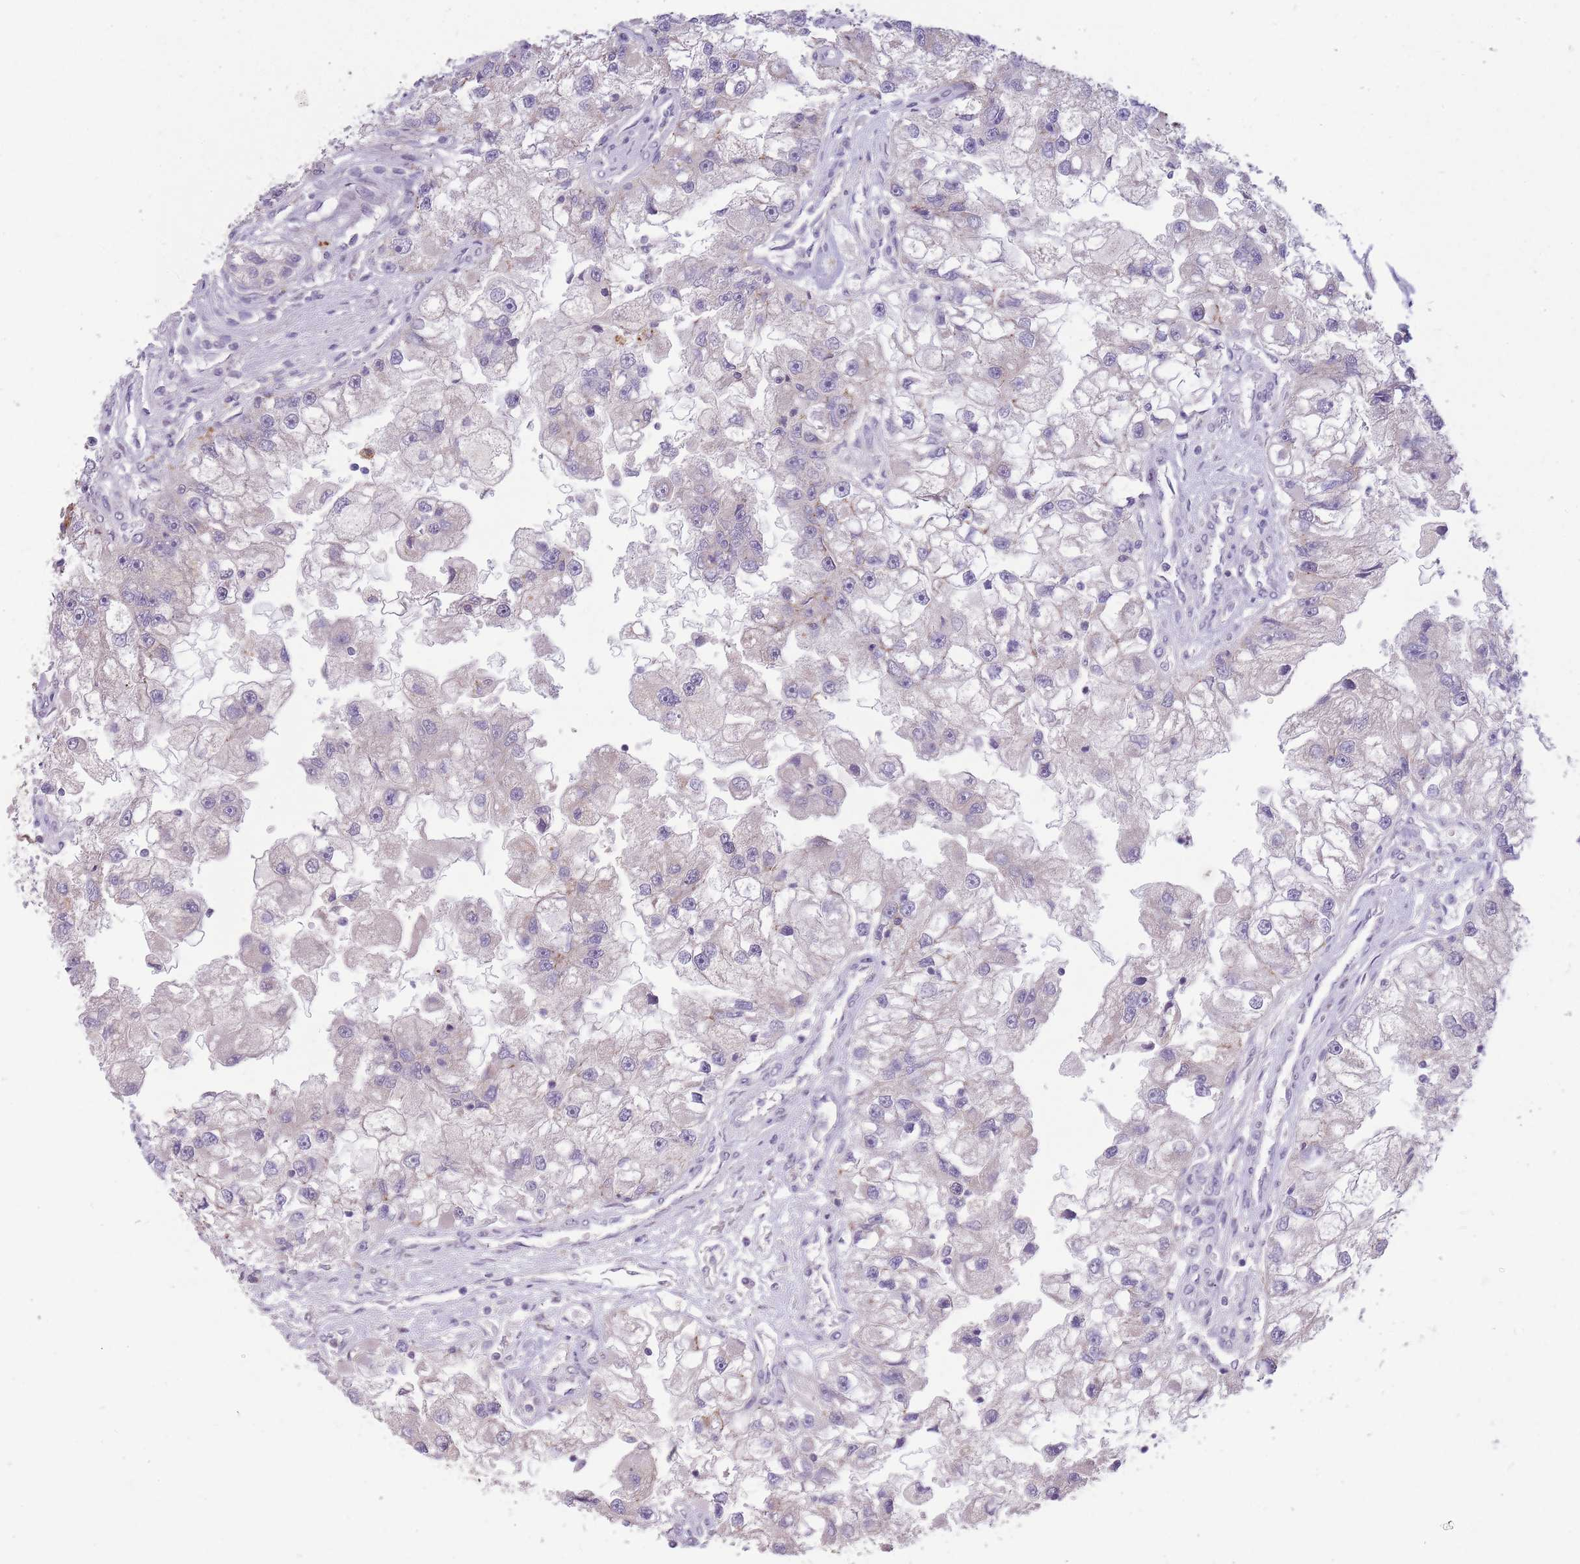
{"staining": {"intensity": "negative", "quantity": "none", "location": "none"}, "tissue": "renal cancer", "cell_type": "Tumor cells", "image_type": "cancer", "snomed": [{"axis": "morphology", "description": "Adenocarcinoma, NOS"}, {"axis": "topography", "description": "Kidney"}], "caption": "Immunohistochemistry micrograph of human renal adenocarcinoma stained for a protein (brown), which displays no expression in tumor cells. Brightfield microscopy of immunohistochemistry (IHC) stained with DAB (brown) and hematoxylin (blue), captured at high magnification.", "gene": "TRIM61", "patient": {"sex": "male", "age": 63}}